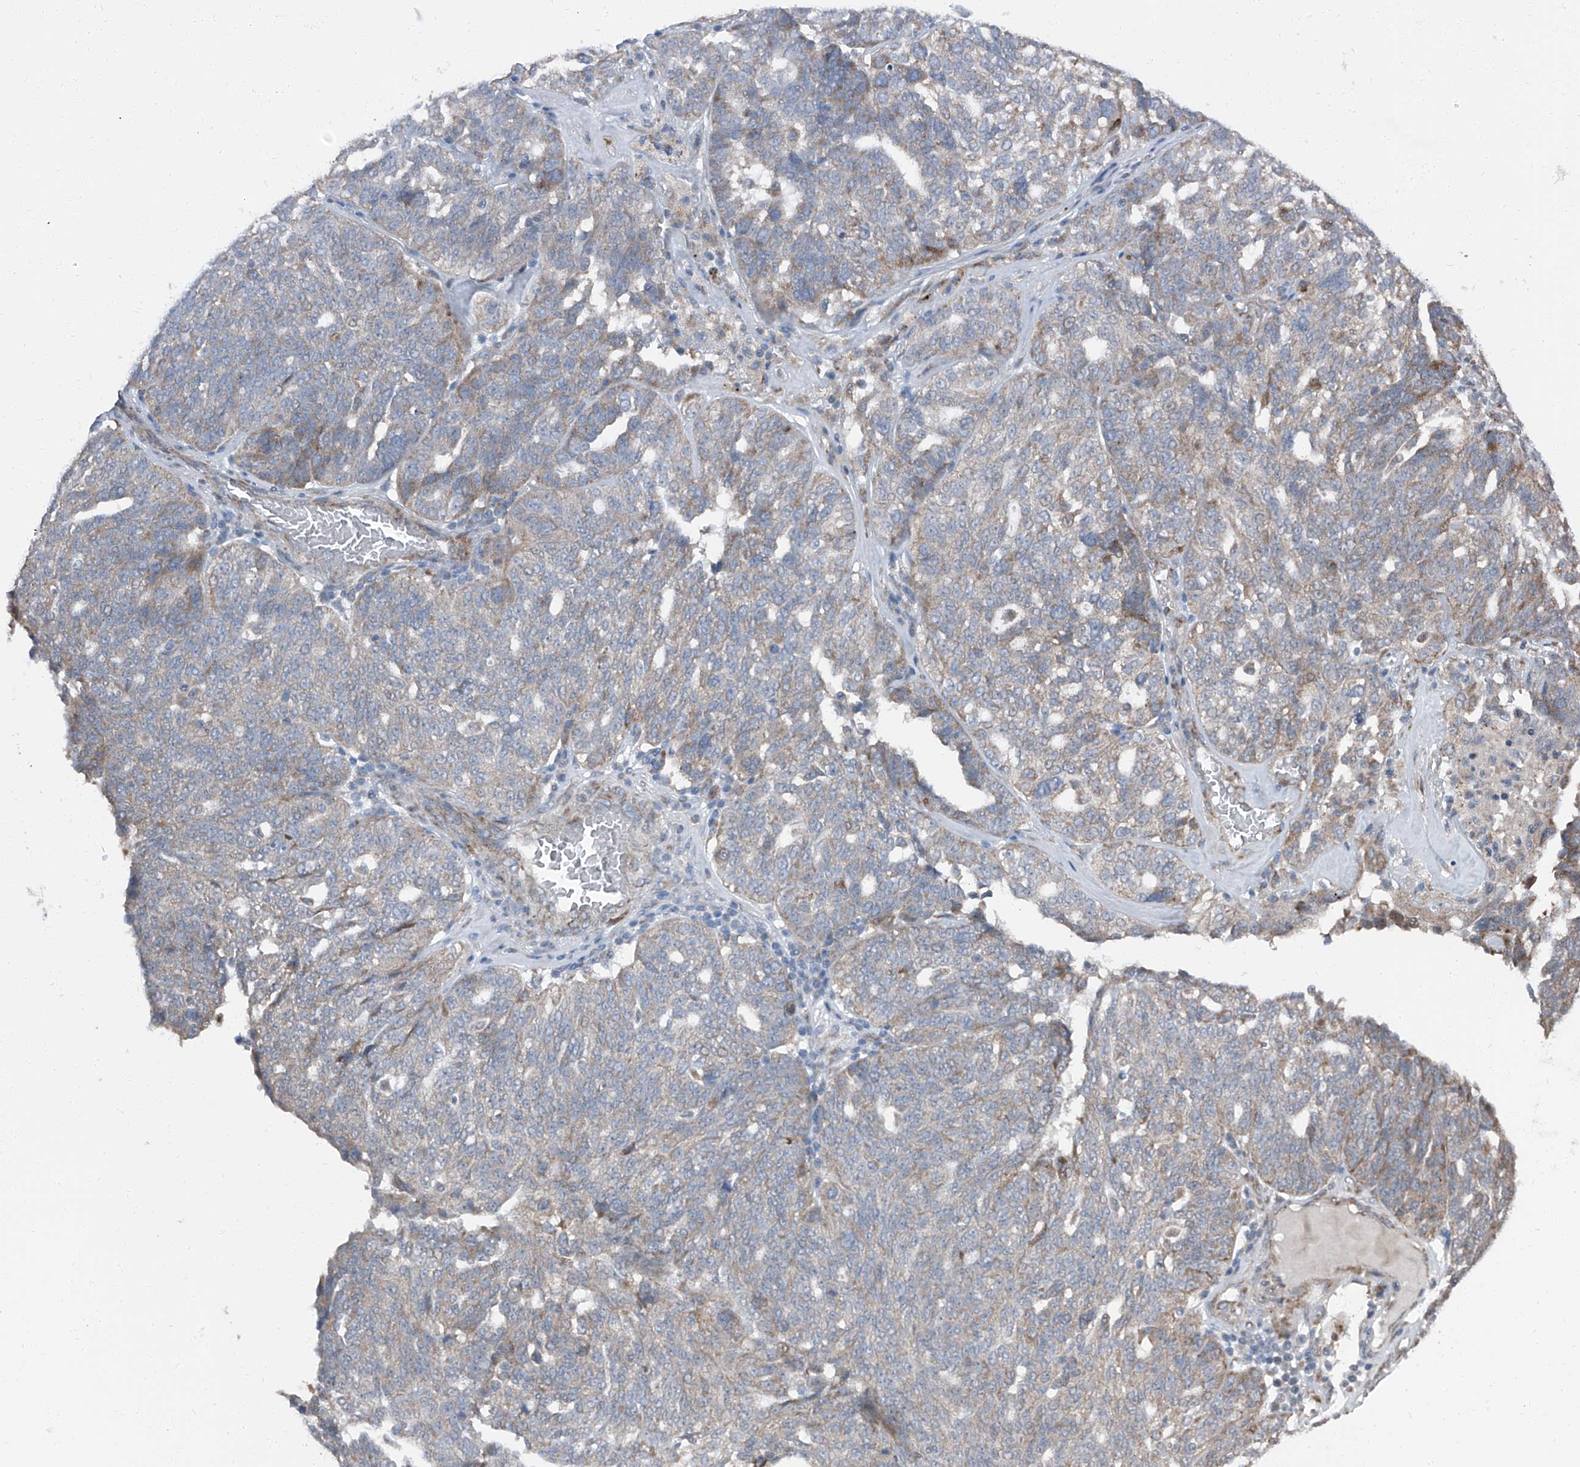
{"staining": {"intensity": "moderate", "quantity": "<25%", "location": "cytoplasmic/membranous"}, "tissue": "ovarian cancer", "cell_type": "Tumor cells", "image_type": "cancer", "snomed": [{"axis": "morphology", "description": "Cystadenocarcinoma, serous, NOS"}, {"axis": "topography", "description": "Ovary"}], "caption": "Ovarian cancer stained with a protein marker shows moderate staining in tumor cells.", "gene": "LIMK1", "patient": {"sex": "female", "age": 59}}